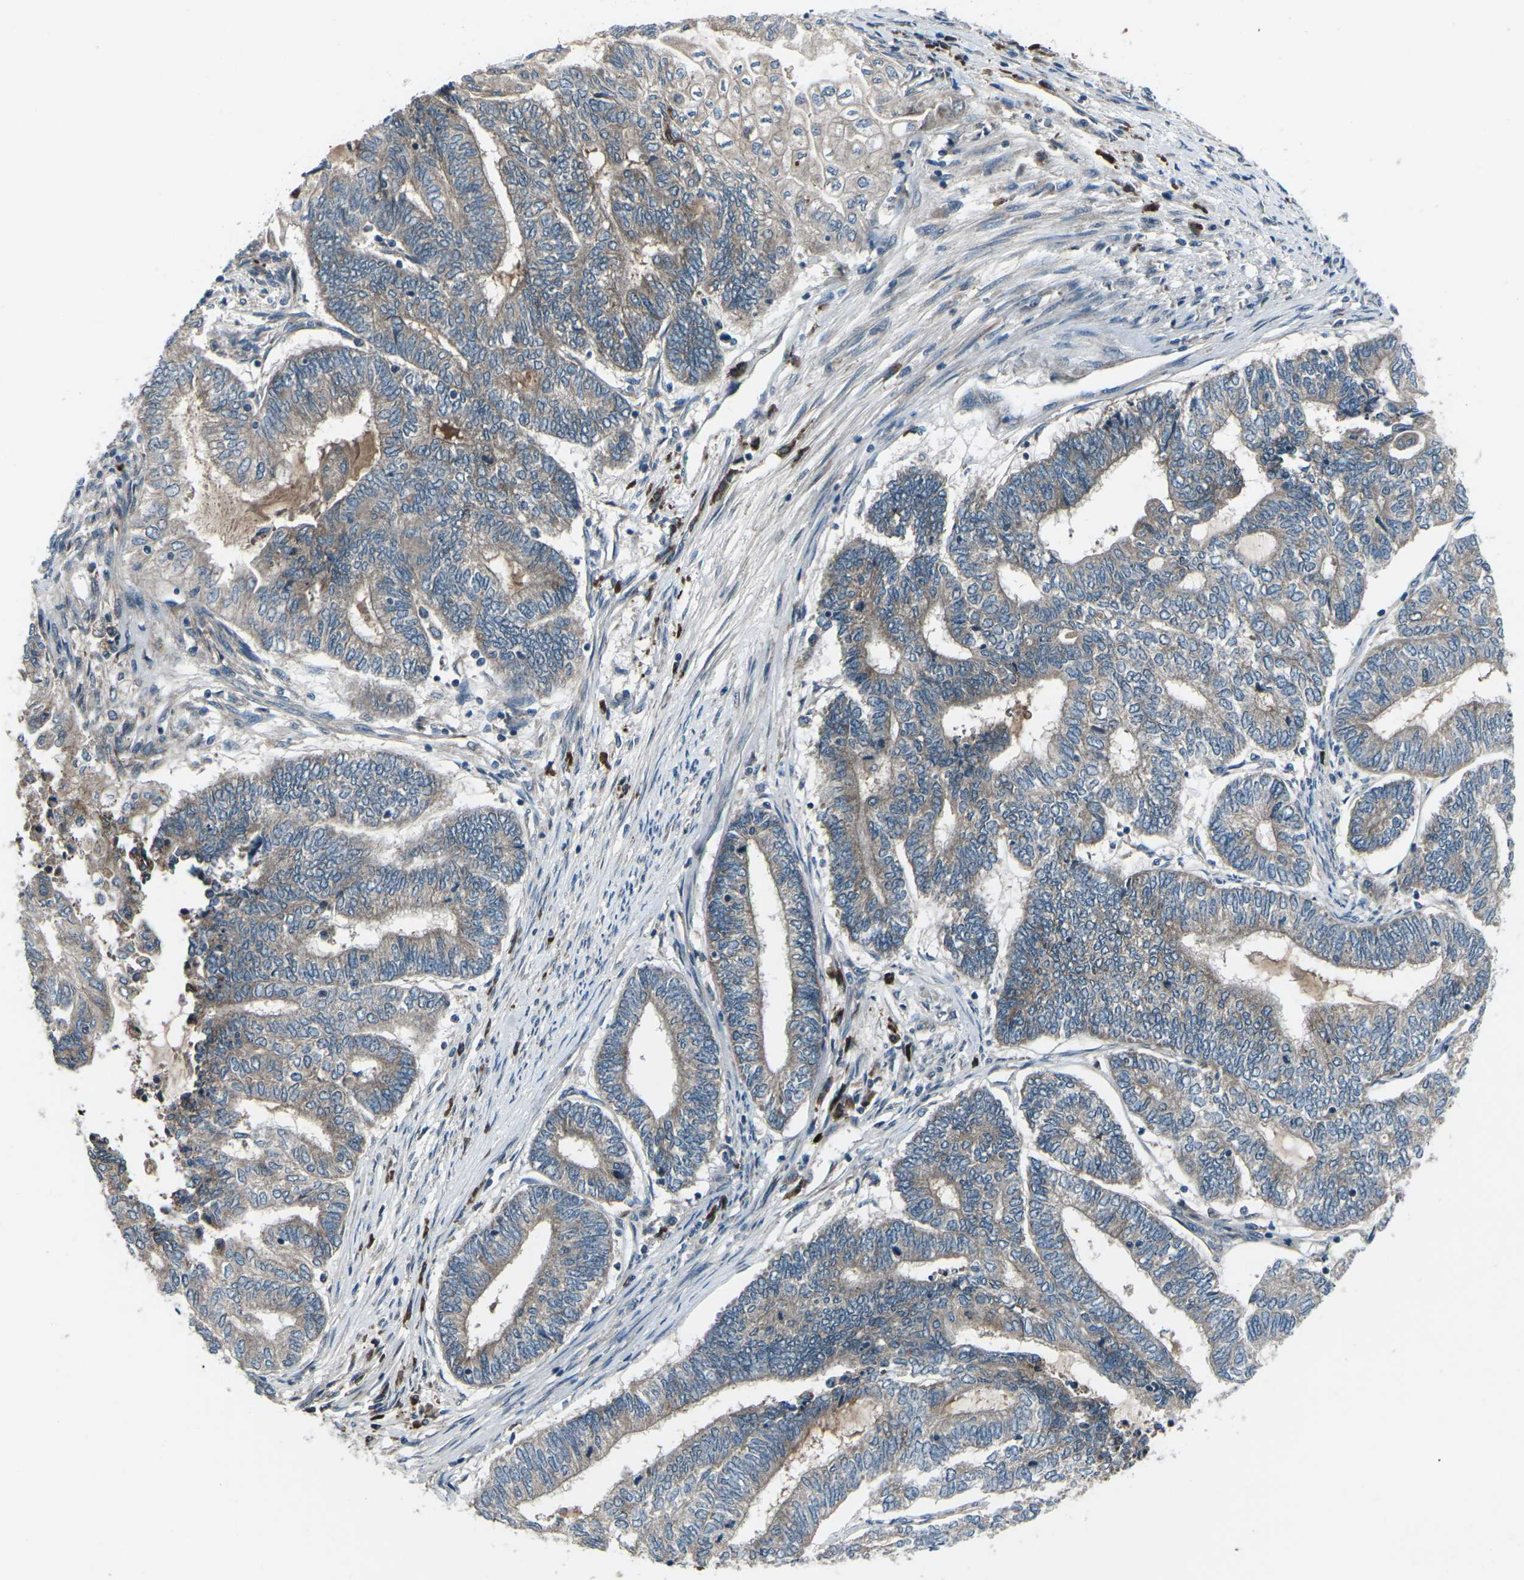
{"staining": {"intensity": "moderate", "quantity": ">75%", "location": "cytoplasmic/membranous"}, "tissue": "endometrial cancer", "cell_type": "Tumor cells", "image_type": "cancer", "snomed": [{"axis": "morphology", "description": "Adenocarcinoma, NOS"}, {"axis": "topography", "description": "Uterus"}, {"axis": "topography", "description": "Endometrium"}], "caption": "Immunohistochemistry (IHC) image of human endometrial adenocarcinoma stained for a protein (brown), which reveals medium levels of moderate cytoplasmic/membranous expression in about >75% of tumor cells.", "gene": "CDK16", "patient": {"sex": "female", "age": 70}}